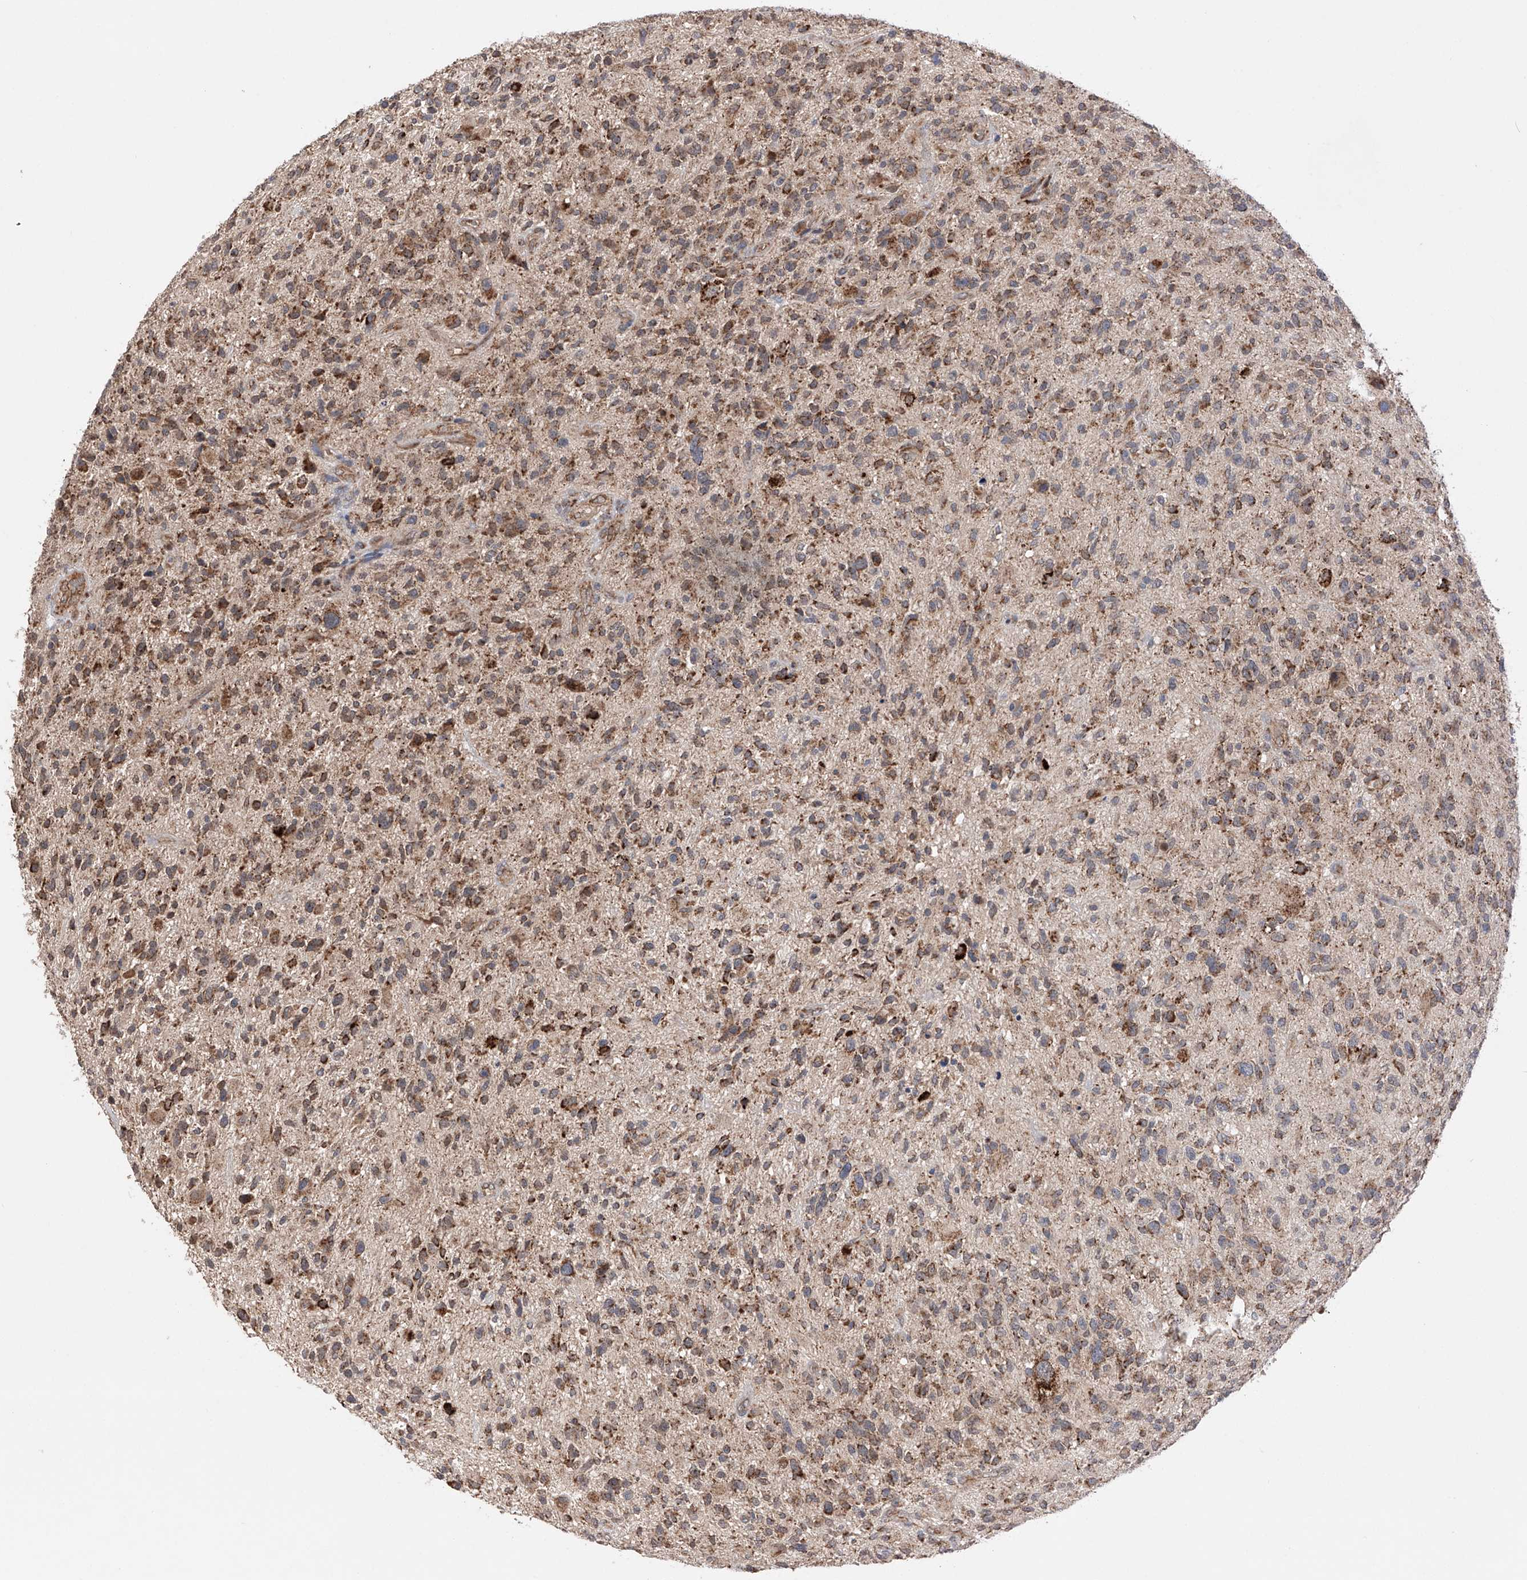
{"staining": {"intensity": "moderate", "quantity": ">75%", "location": "cytoplasmic/membranous"}, "tissue": "glioma", "cell_type": "Tumor cells", "image_type": "cancer", "snomed": [{"axis": "morphology", "description": "Glioma, malignant, High grade"}, {"axis": "topography", "description": "Brain"}], "caption": "The histopathology image reveals a brown stain indicating the presence of a protein in the cytoplasmic/membranous of tumor cells in malignant high-grade glioma. Nuclei are stained in blue.", "gene": "SDHAF4", "patient": {"sex": "male", "age": 47}}